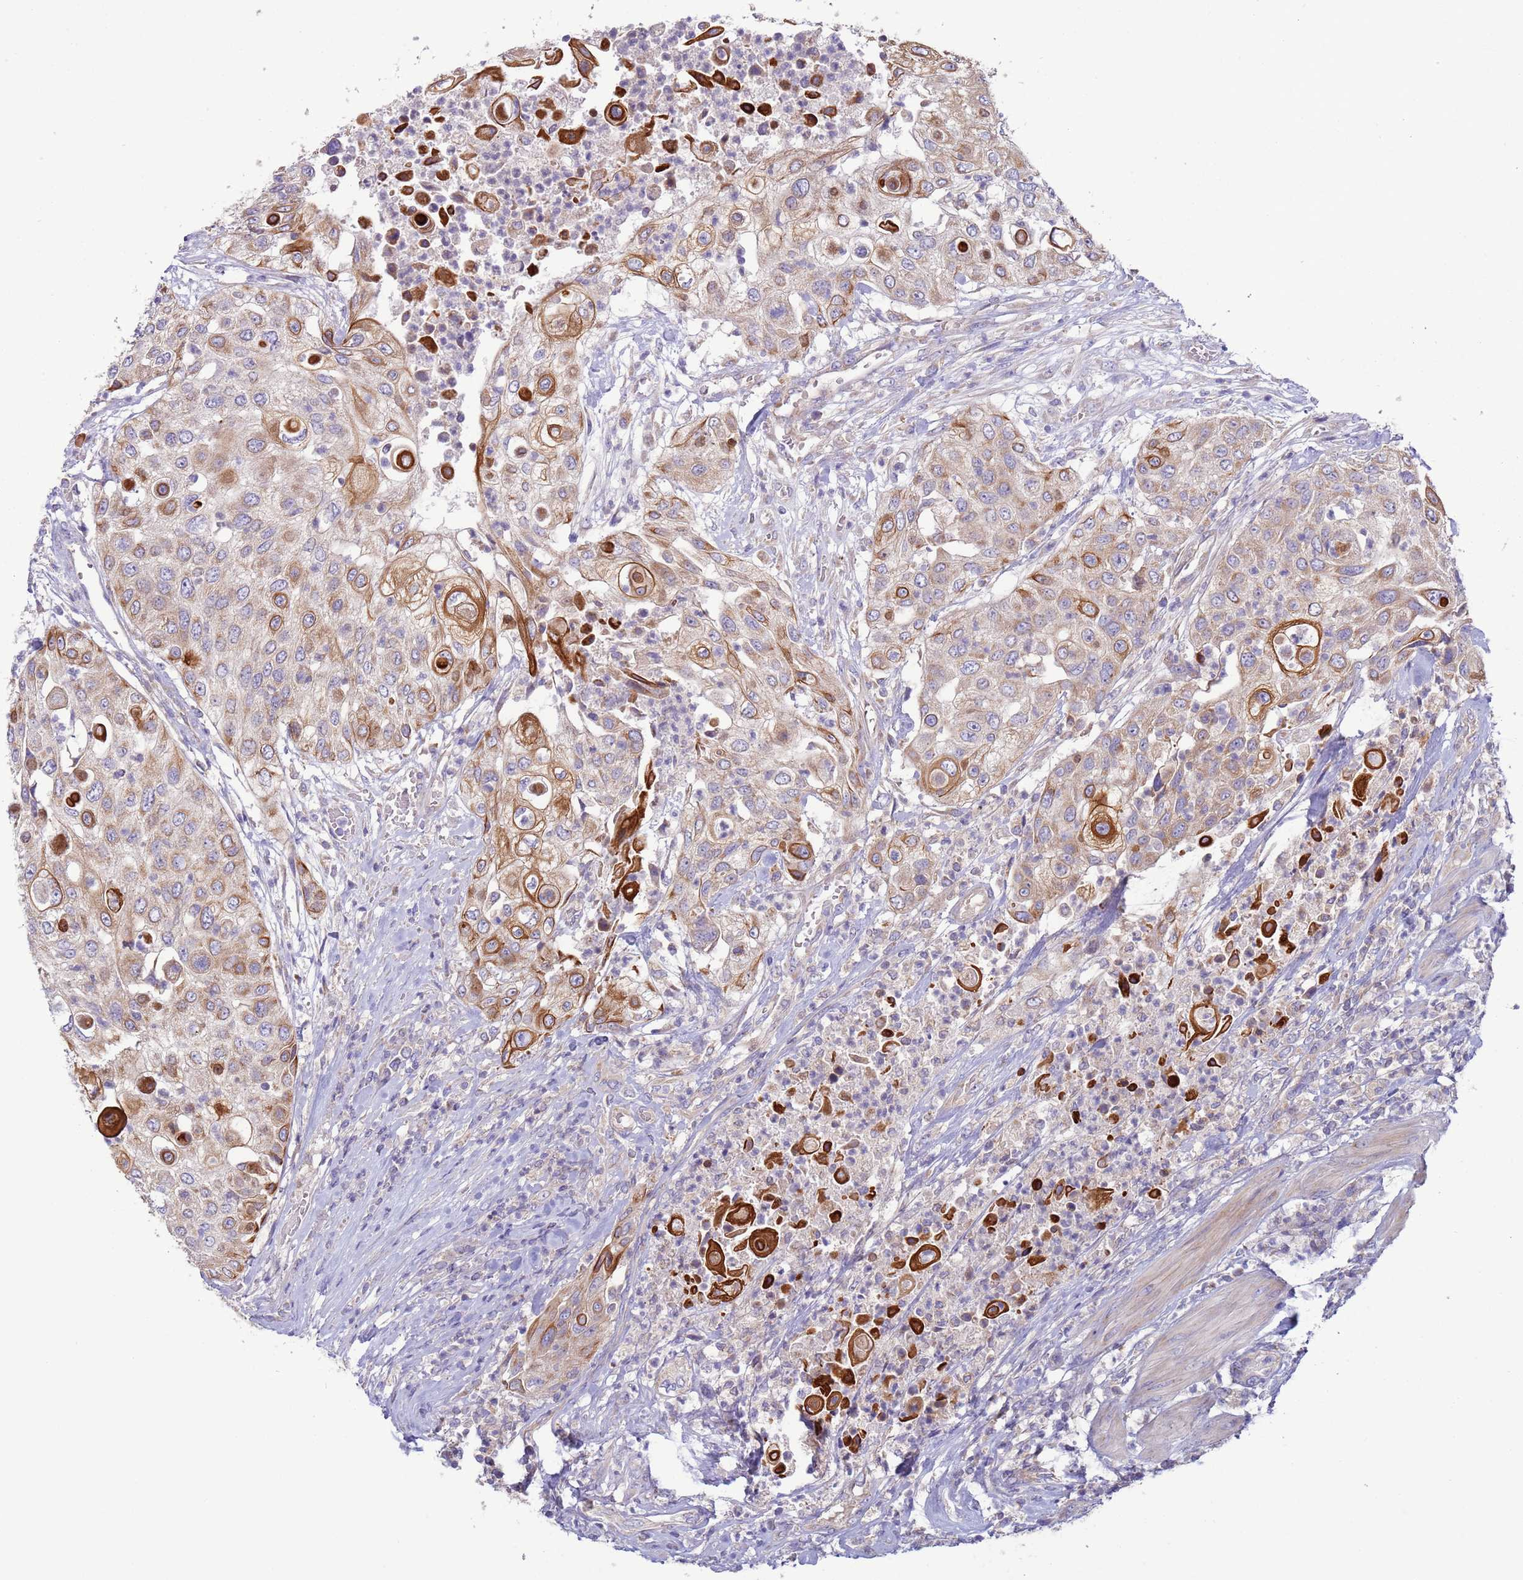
{"staining": {"intensity": "strong", "quantity": "<25%", "location": "cytoplasmic/membranous"}, "tissue": "urothelial cancer", "cell_type": "Tumor cells", "image_type": "cancer", "snomed": [{"axis": "morphology", "description": "Urothelial carcinoma, High grade"}, {"axis": "topography", "description": "Urinary bladder"}], "caption": "A medium amount of strong cytoplasmic/membranous positivity is present in approximately <25% of tumor cells in high-grade urothelial carcinoma tissue. The protein is shown in brown color, while the nuclei are stained blue.", "gene": "UQCRQ", "patient": {"sex": "female", "age": 79}}